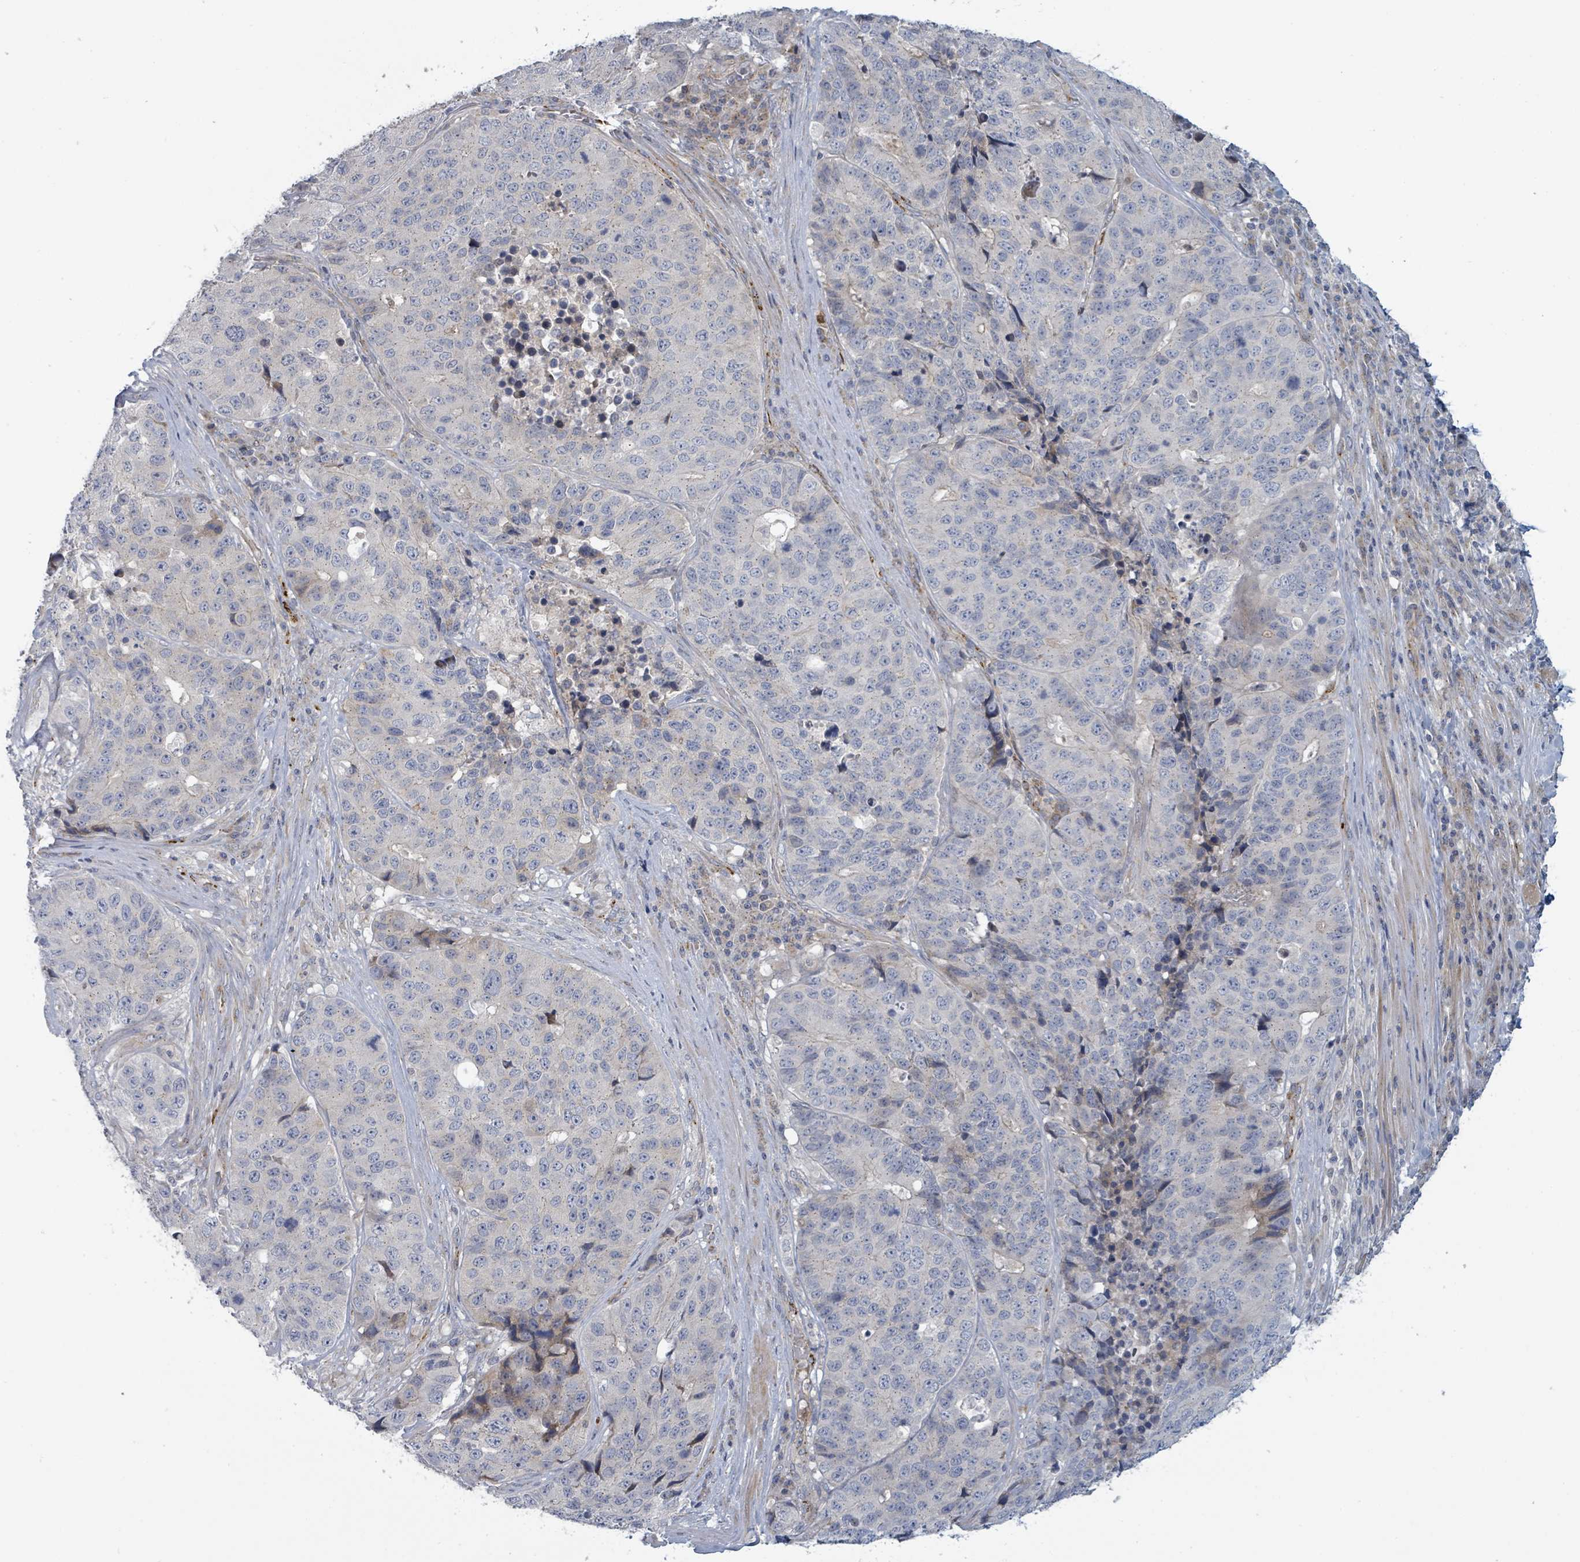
{"staining": {"intensity": "negative", "quantity": "none", "location": "none"}, "tissue": "stomach cancer", "cell_type": "Tumor cells", "image_type": "cancer", "snomed": [{"axis": "morphology", "description": "Adenocarcinoma, NOS"}, {"axis": "topography", "description": "Stomach"}], "caption": "The micrograph exhibits no significant positivity in tumor cells of adenocarcinoma (stomach). Nuclei are stained in blue.", "gene": "COL5A3", "patient": {"sex": "male", "age": 71}}